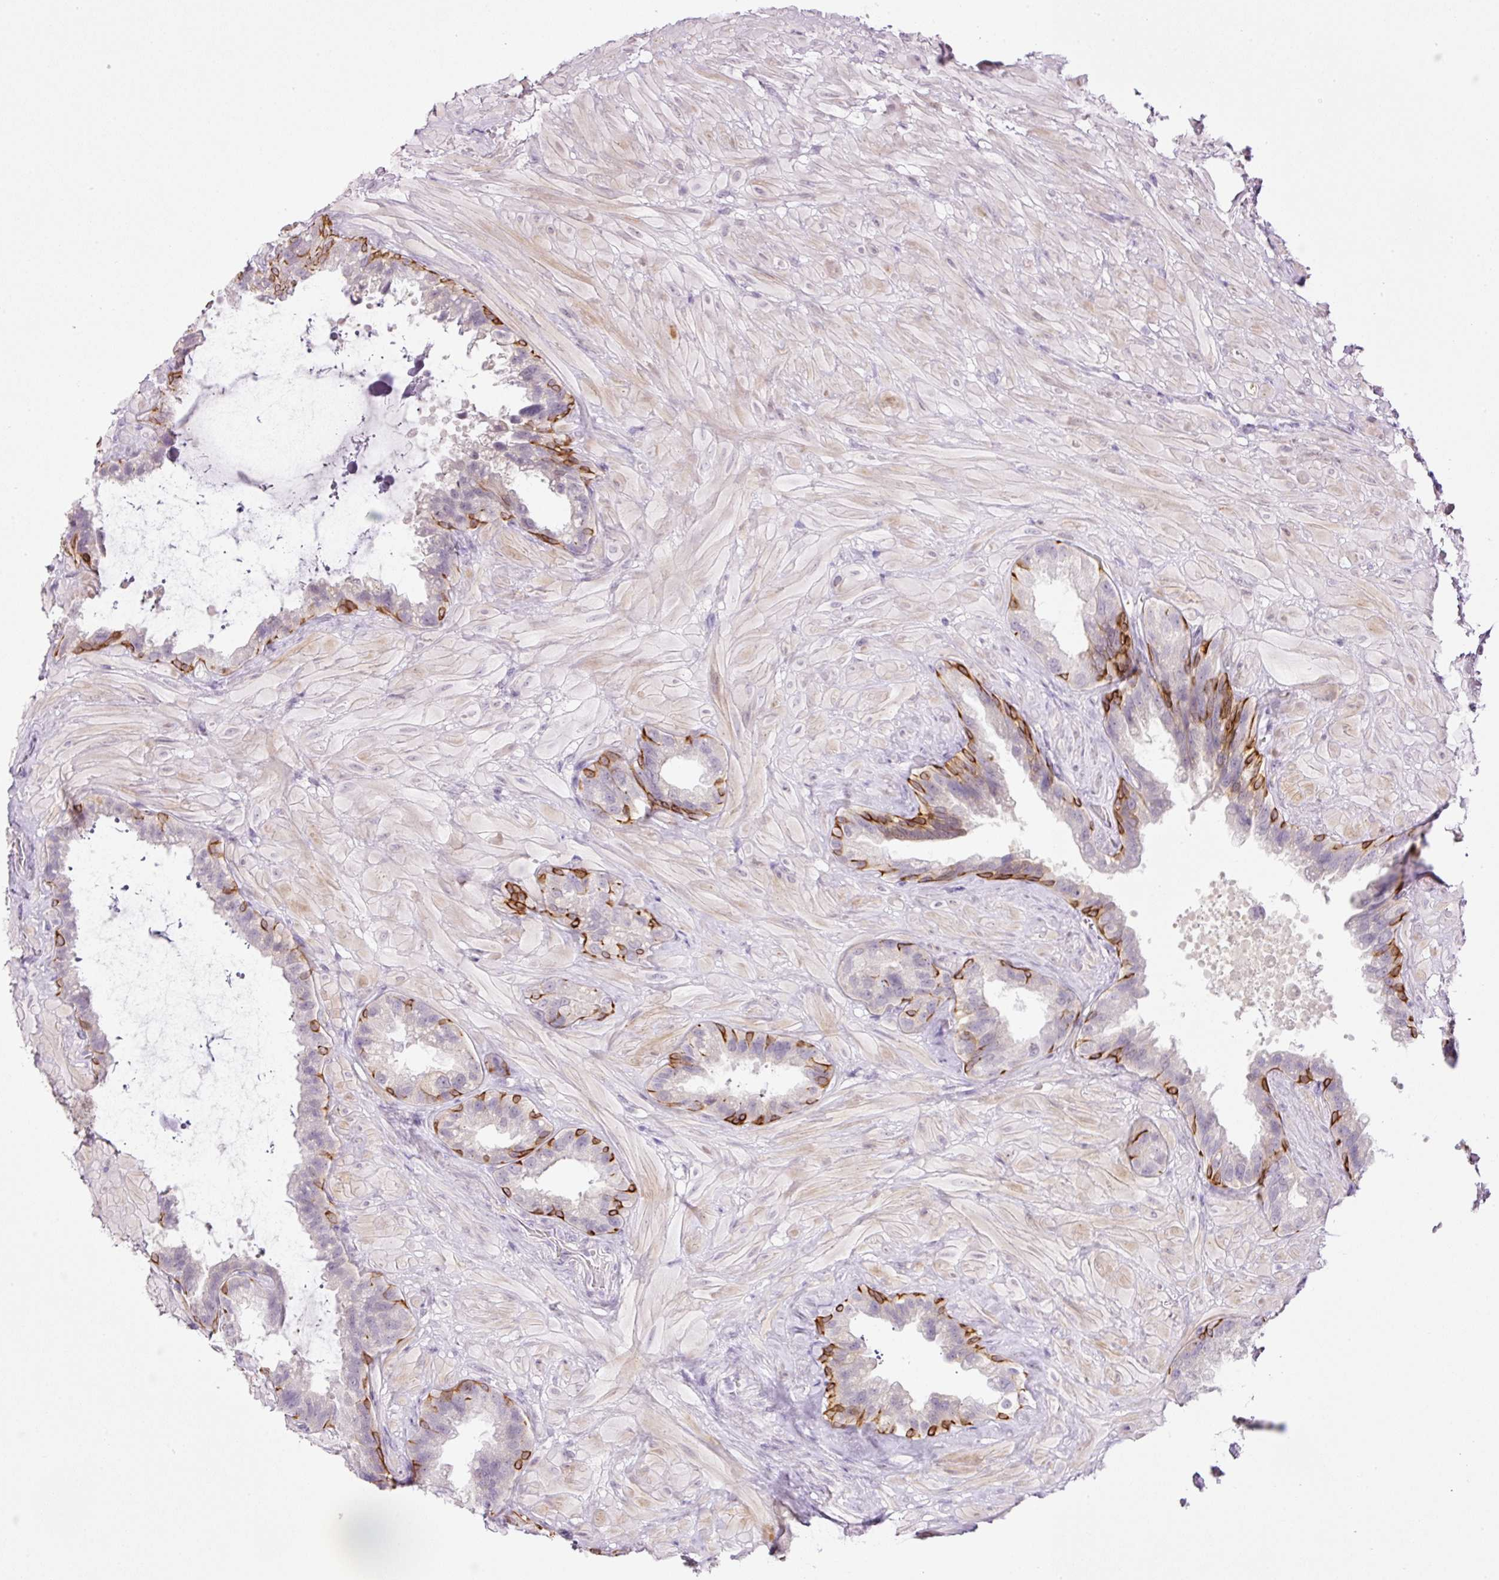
{"staining": {"intensity": "strong", "quantity": "25%-75%", "location": "cytoplasmic/membranous"}, "tissue": "seminal vesicle", "cell_type": "Glandular cells", "image_type": "normal", "snomed": [{"axis": "morphology", "description": "Normal tissue, NOS"}, {"axis": "topography", "description": "Seminal veicle"}, {"axis": "topography", "description": "Peripheral nerve tissue"}], "caption": "Human seminal vesicle stained with a brown dye exhibits strong cytoplasmic/membranous positive staining in about 25%-75% of glandular cells.", "gene": "SRC", "patient": {"sex": "male", "age": 76}}